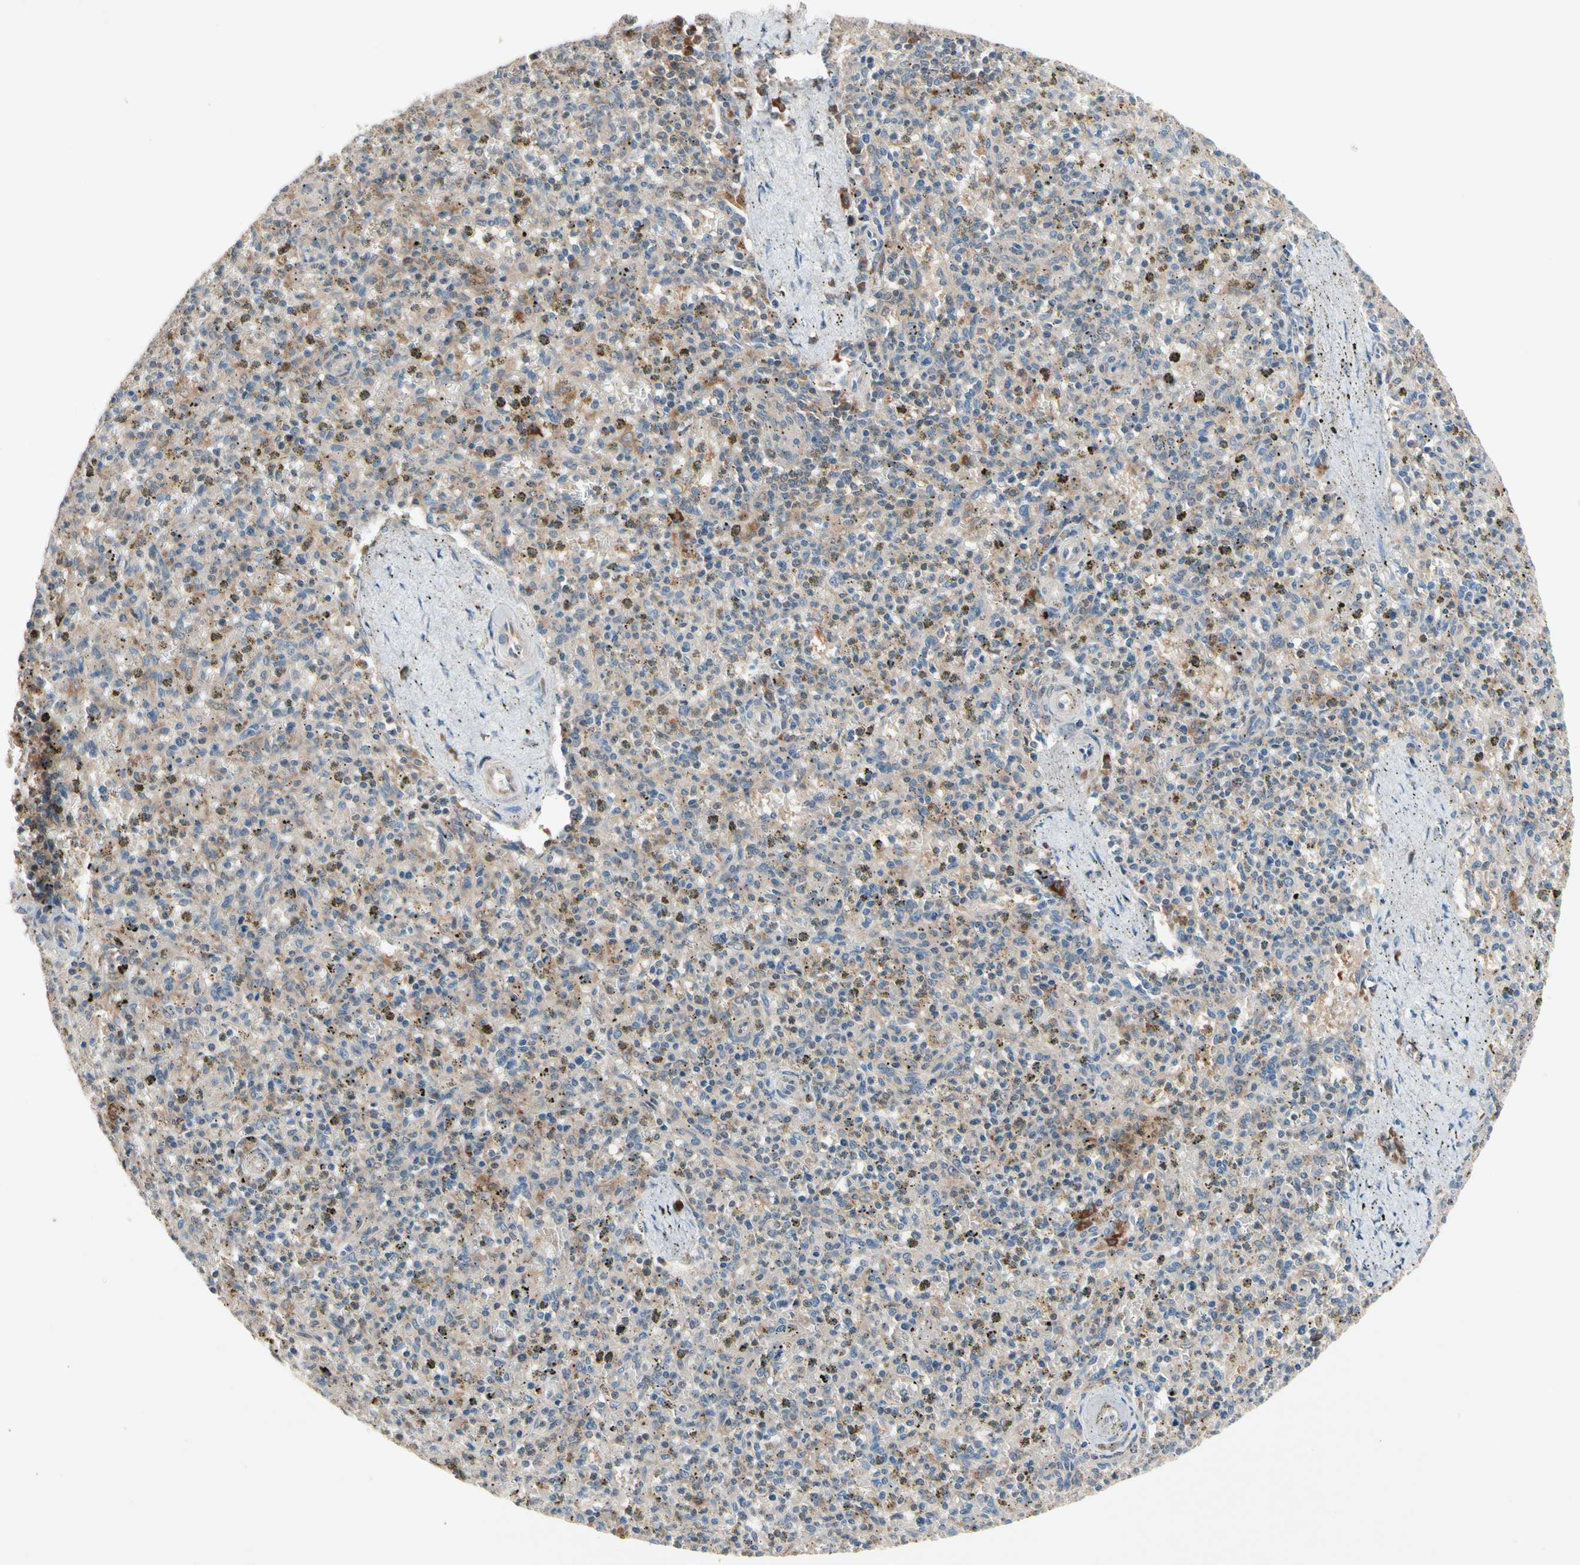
{"staining": {"intensity": "weak", "quantity": ">75%", "location": "cytoplasmic/membranous"}, "tissue": "spleen", "cell_type": "Cells in red pulp", "image_type": "normal", "snomed": [{"axis": "morphology", "description": "Normal tissue, NOS"}, {"axis": "topography", "description": "Spleen"}], "caption": "Immunohistochemical staining of unremarkable human spleen displays weak cytoplasmic/membranous protein expression in approximately >75% of cells in red pulp.", "gene": "PRDX4", "patient": {"sex": "male", "age": 72}}